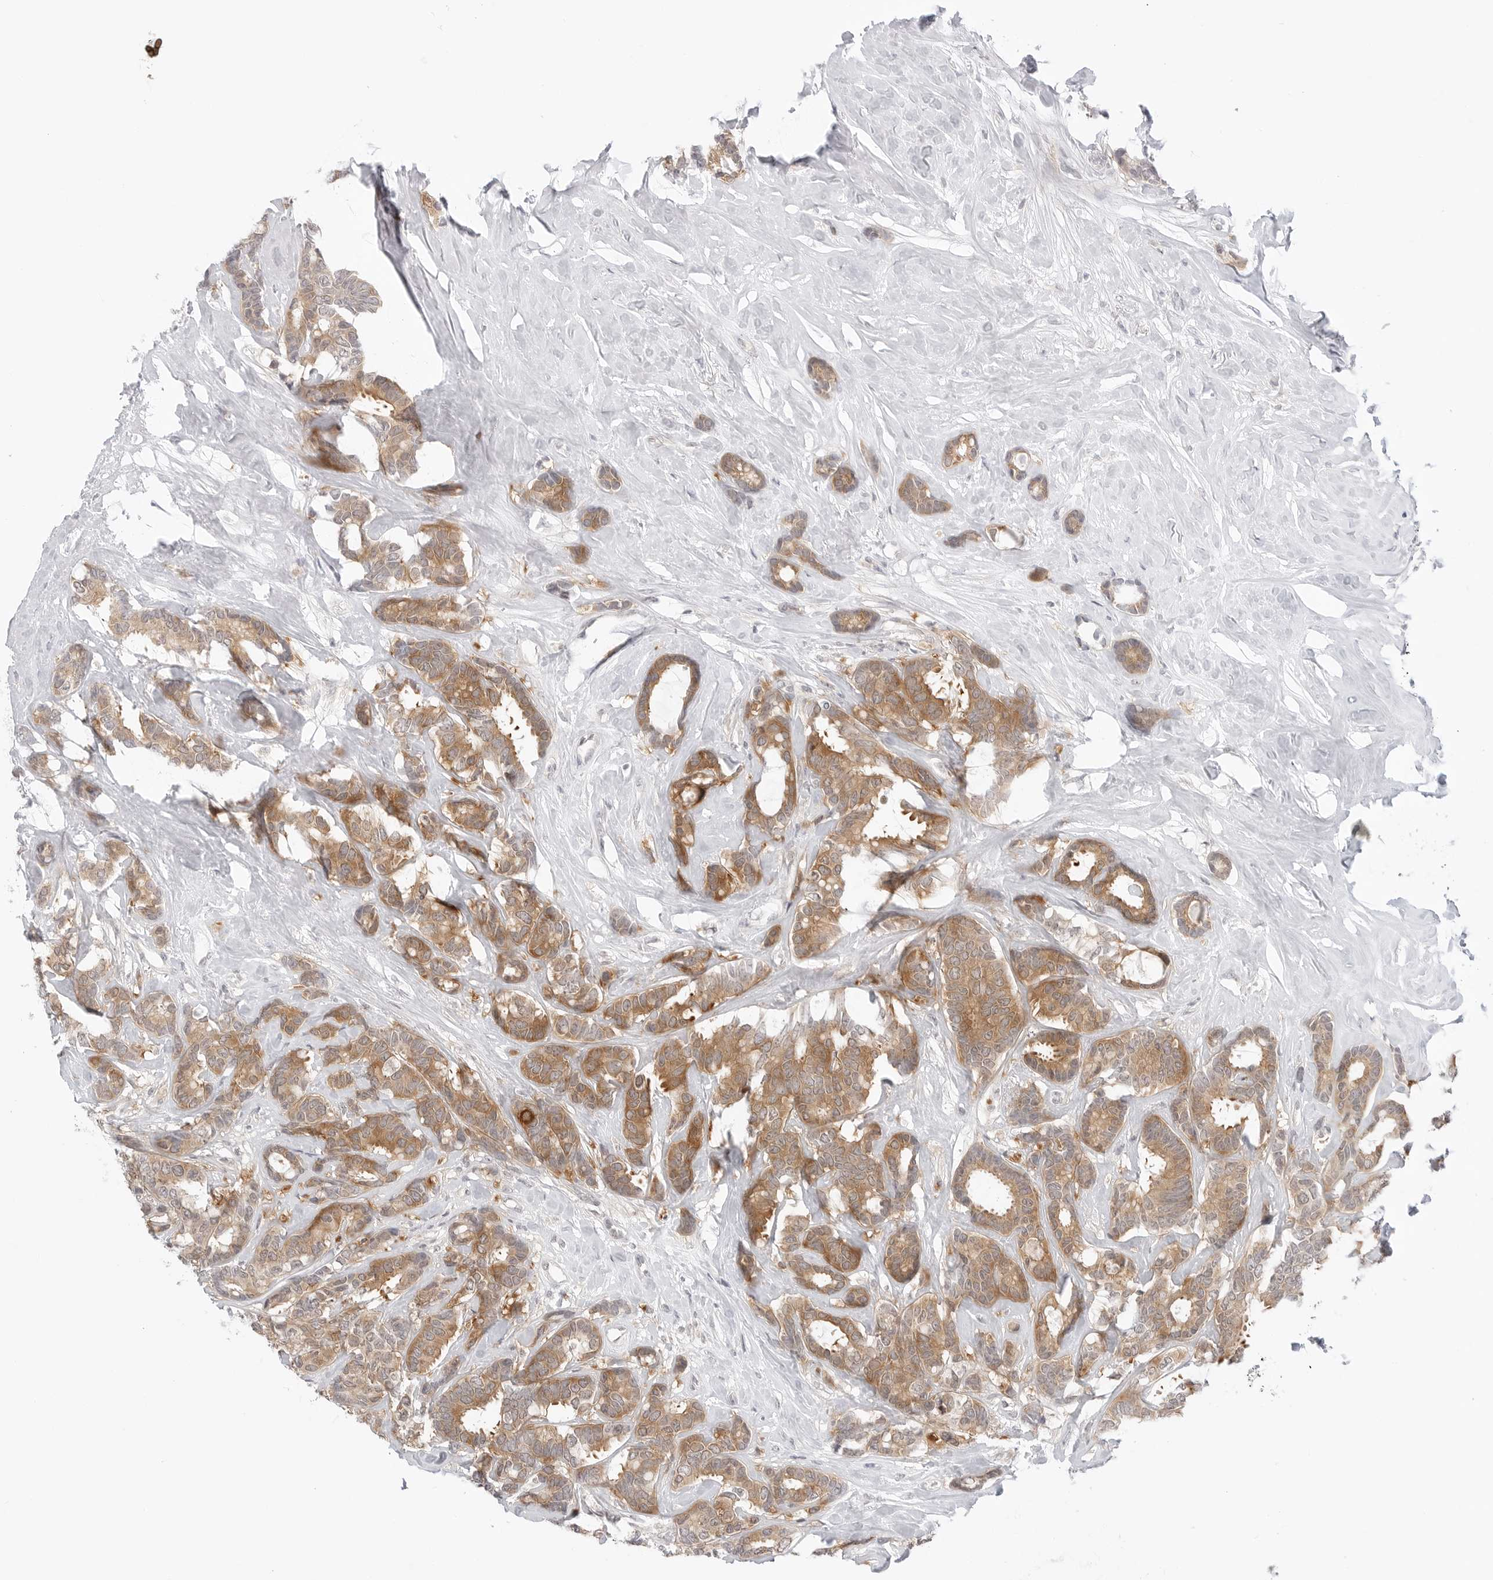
{"staining": {"intensity": "moderate", "quantity": ">75%", "location": "cytoplasmic/membranous"}, "tissue": "breast cancer", "cell_type": "Tumor cells", "image_type": "cancer", "snomed": [{"axis": "morphology", "description": "Duct carcinoma"}, {"axis": "topography", "description": "Breast"}], "caption": "A histopathology image showing moderate cytoplasmic/membranous expression in about >75% of tumor cells in invasive ductal carcinoma (breast), as visualized by brown immunohistochemical staining.", "gene": "NUDC", "patient": {"sex": "female", "age": 87}}